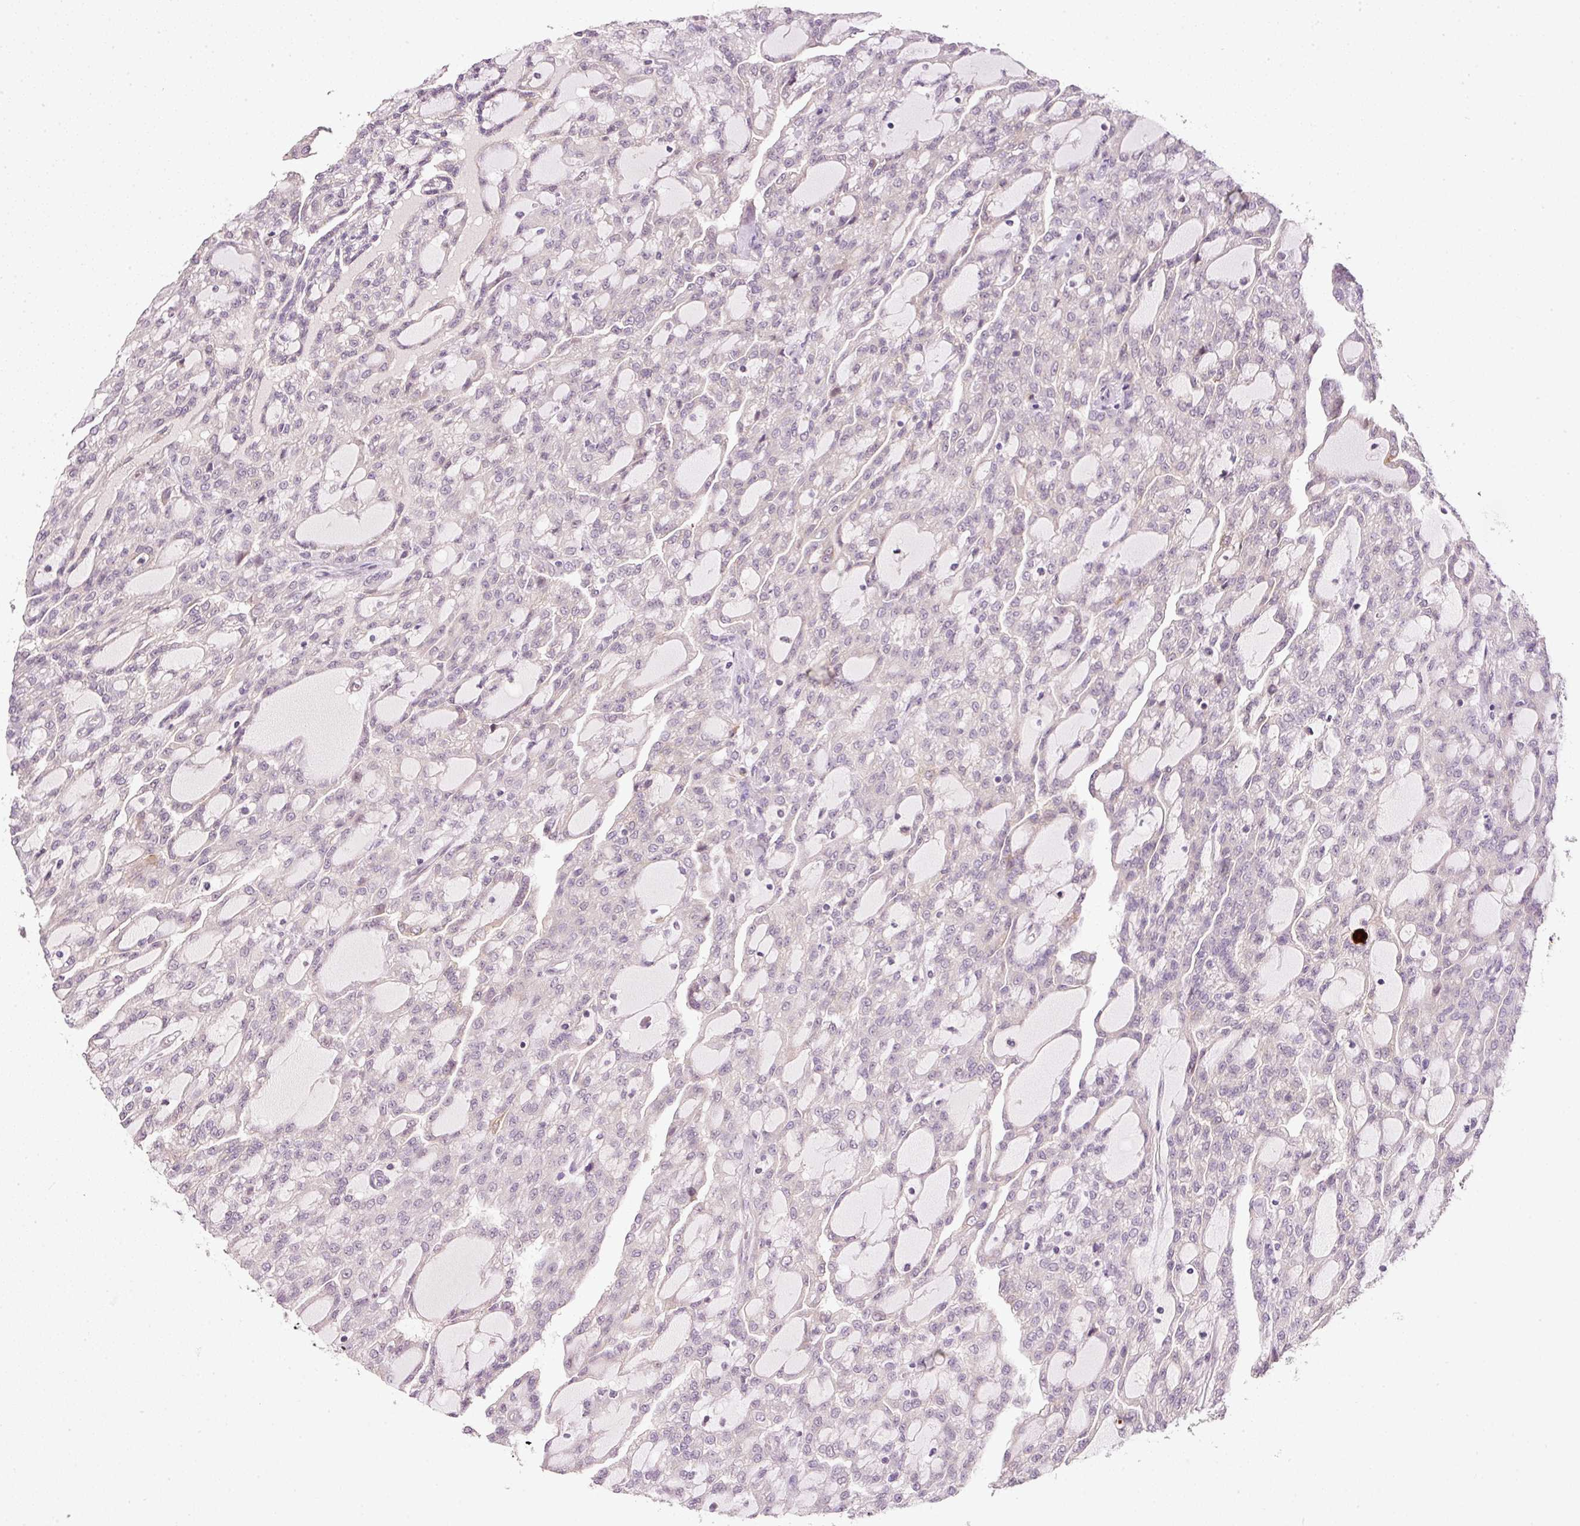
{"staining": {"intensity": "negative", "quantity": "none", "location": "none"}, "tissue": "renal cancer", "cell_type": "Tumor cells", "image_type": "cancer", "snomed": [{"axis": "morphology", "description": "Adenocarcinoma, NOS"}, {"axis": "topography", "description": "Kidney"}], "caption": "Protein analysis of adenocarcinoma (renal) shows no significant staining in tumor cells.", "gene": "TIRAP", "patient": {"sex": "male", "age": 63}}